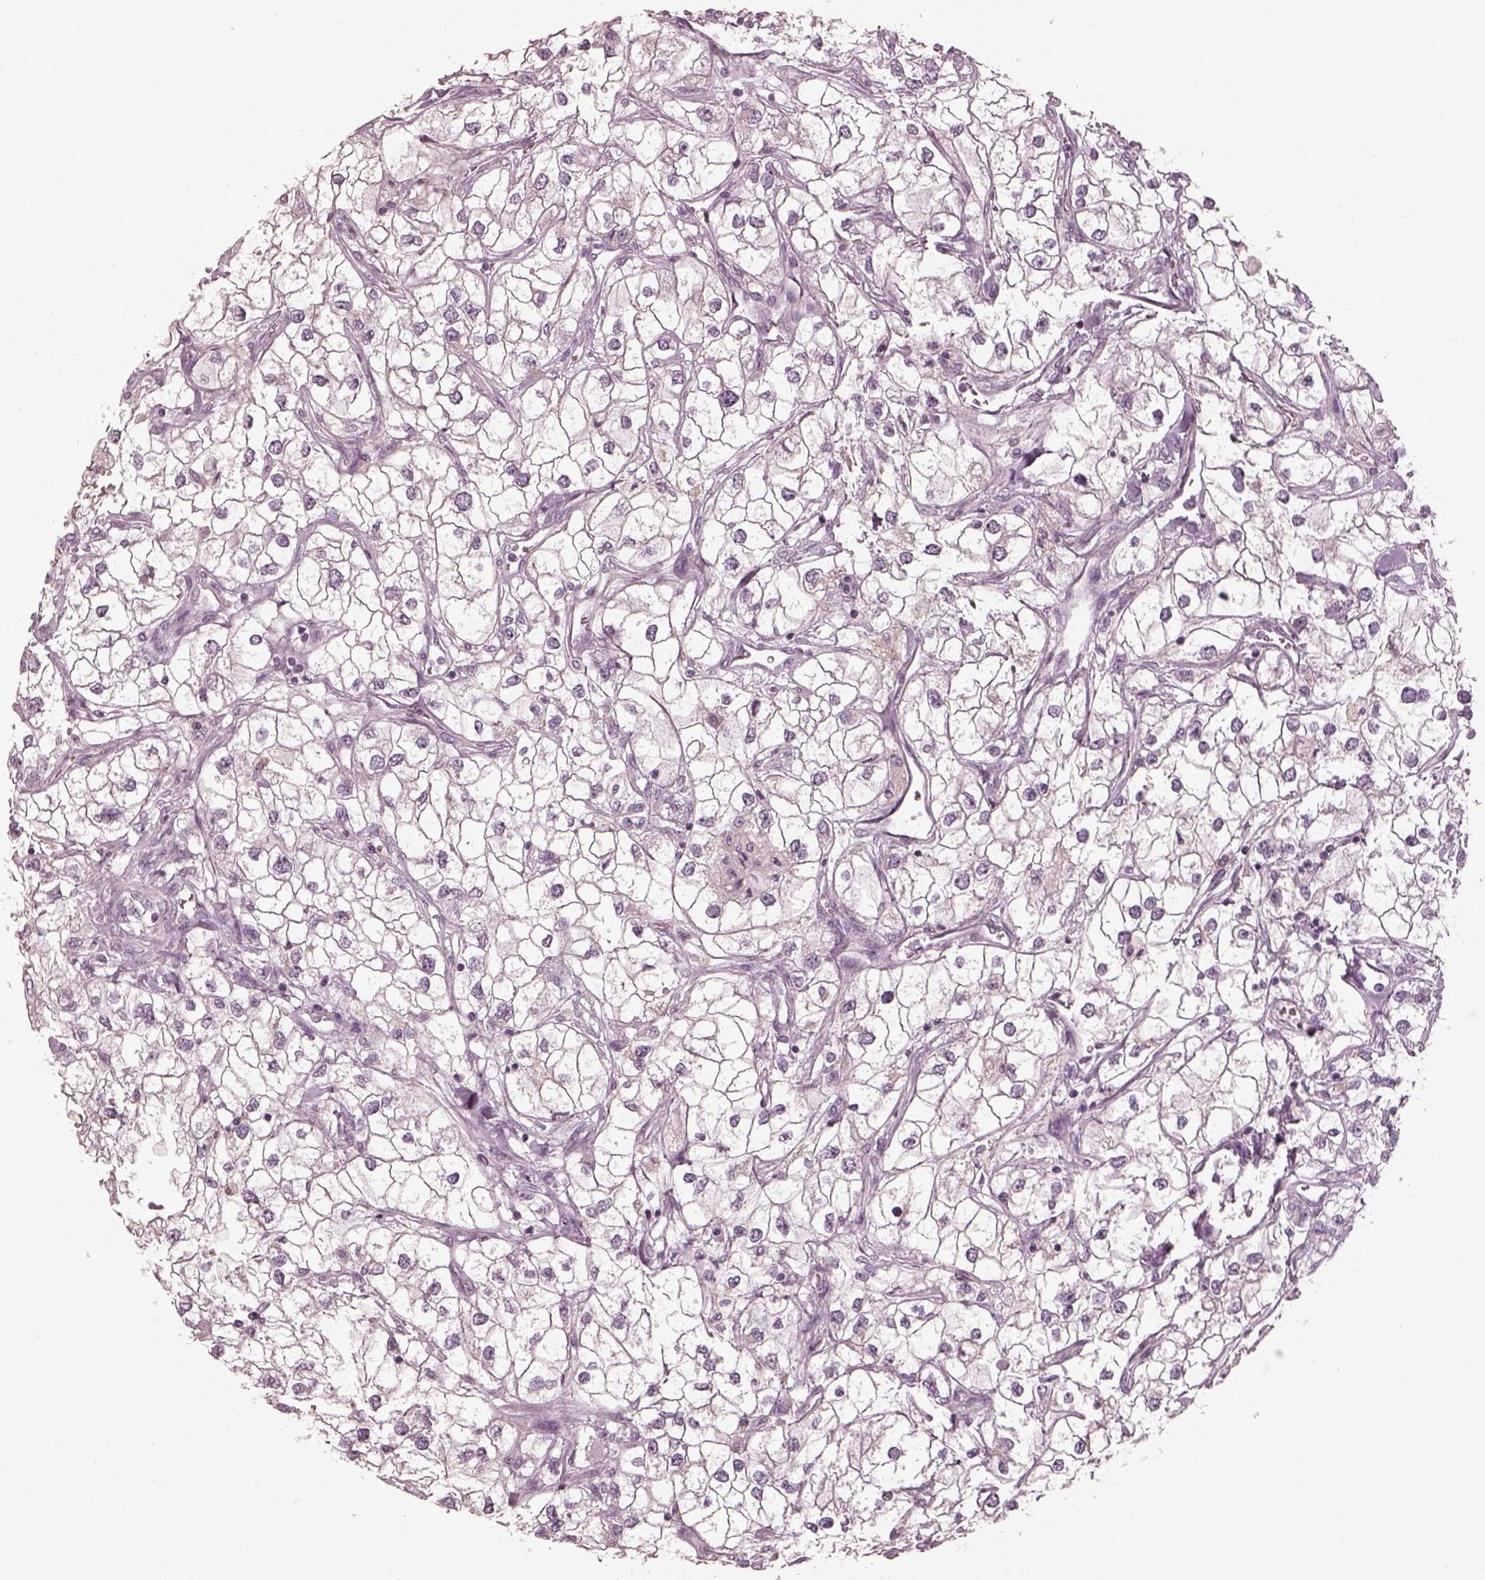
{"staining": {"intensity": "negative", "quantity": "none", "location": "none"}, "tissue": "renal cancer", "cell_type": "Tumor cells", "image_type": "cancer", "snomed": [{"axis": "morphology", "description": "Adenocarcinoma, NOS"}, {"axis": "topography", "description": "Kidney"}], "caption": "This is an IHC photomicrograph of human renal cancer. There is no positivity in tumor cells.", "gene": "SPATA6L", "patient": {"sex": "male", "age": 59}}